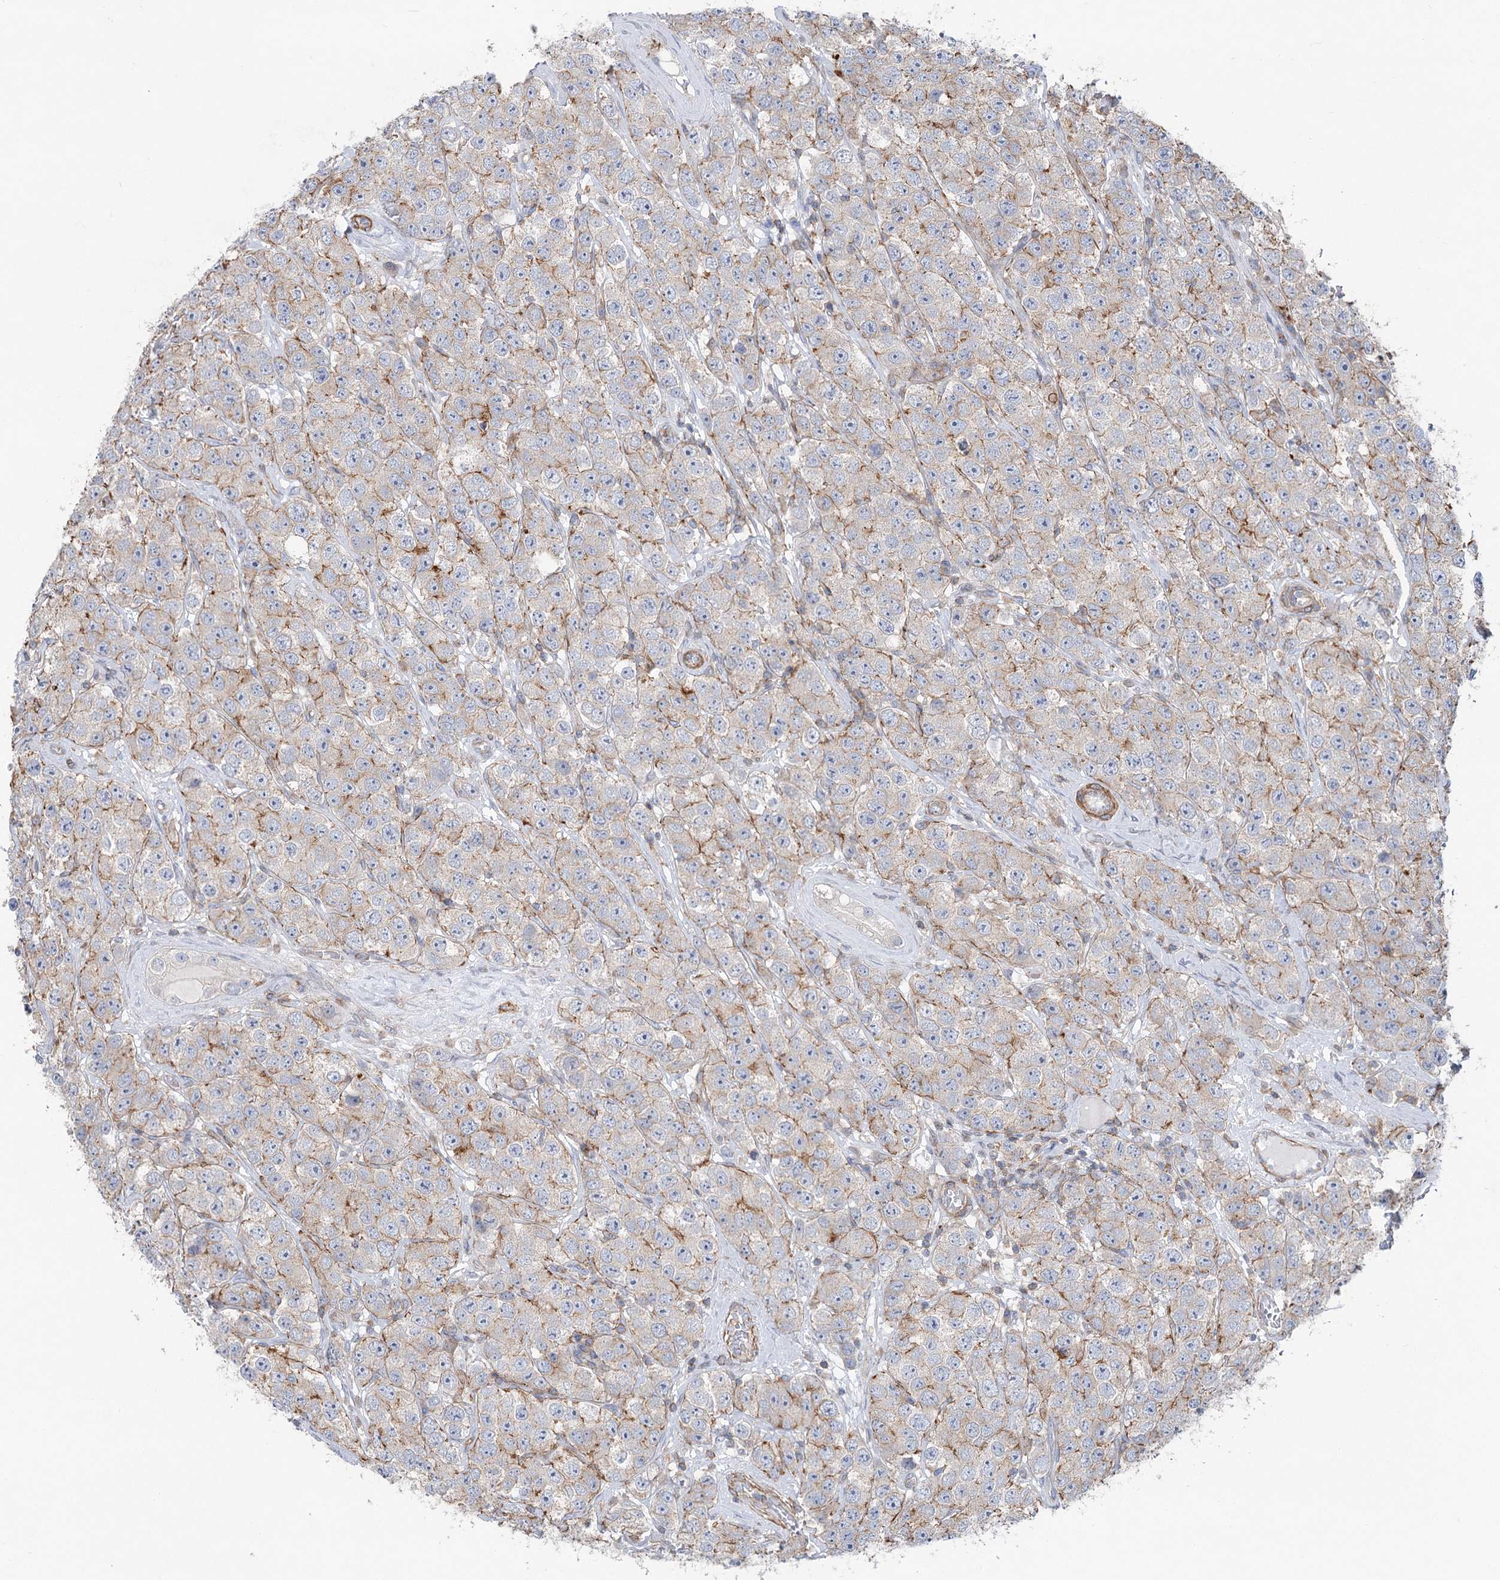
{"staining": {"intensity": "weak", "quantity": "25%-75%", "location": "cytoplasmic/membranous"}, "tissue": "testis cancer", "cell_type": "Tumor cells", "image_type": "cancer", "snomed": [{"axis": "morphology", "description": "Seminoma, NOS"}, {"axis": "topography", "description": "Testis"}], "caption": "Tumor cells demonstrate low levels of weak cytoplasmic/membranous expression in approximately 25%-75% of cells in human testis cancer (seminoma). (DAB (3,3'-diaminobenzidine) IHC with brightfield microscopy, high magnification).", "gene": "LARP1B", "patient": {"sex": "male", "age": 28}}